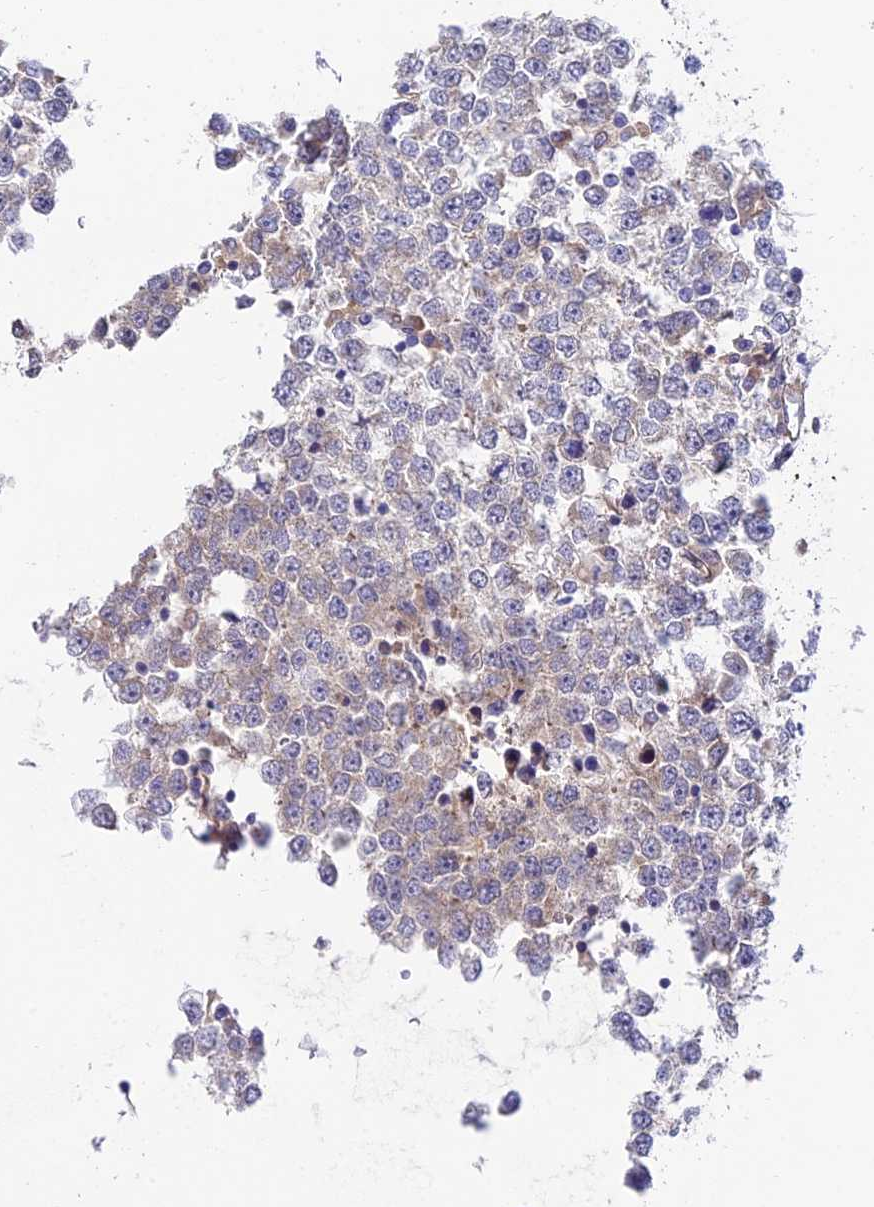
{"staining": {"intensity": "negative", "quantity": "none", "location": "none"}, "tissue": "testis cancer", "cell_type": "Tumor cells", "image_type": "cancer", "snomed": [{"axis": "morphology", "description": "Seminoma, NOS"}, {"axis": "topography", "description": "Testis"}], "caption": "Tumor cells are negative for brown protein staining in seminoma (testis).", "gene": "ANKRD50", "patient": {"sex": "male", "age": 65}}